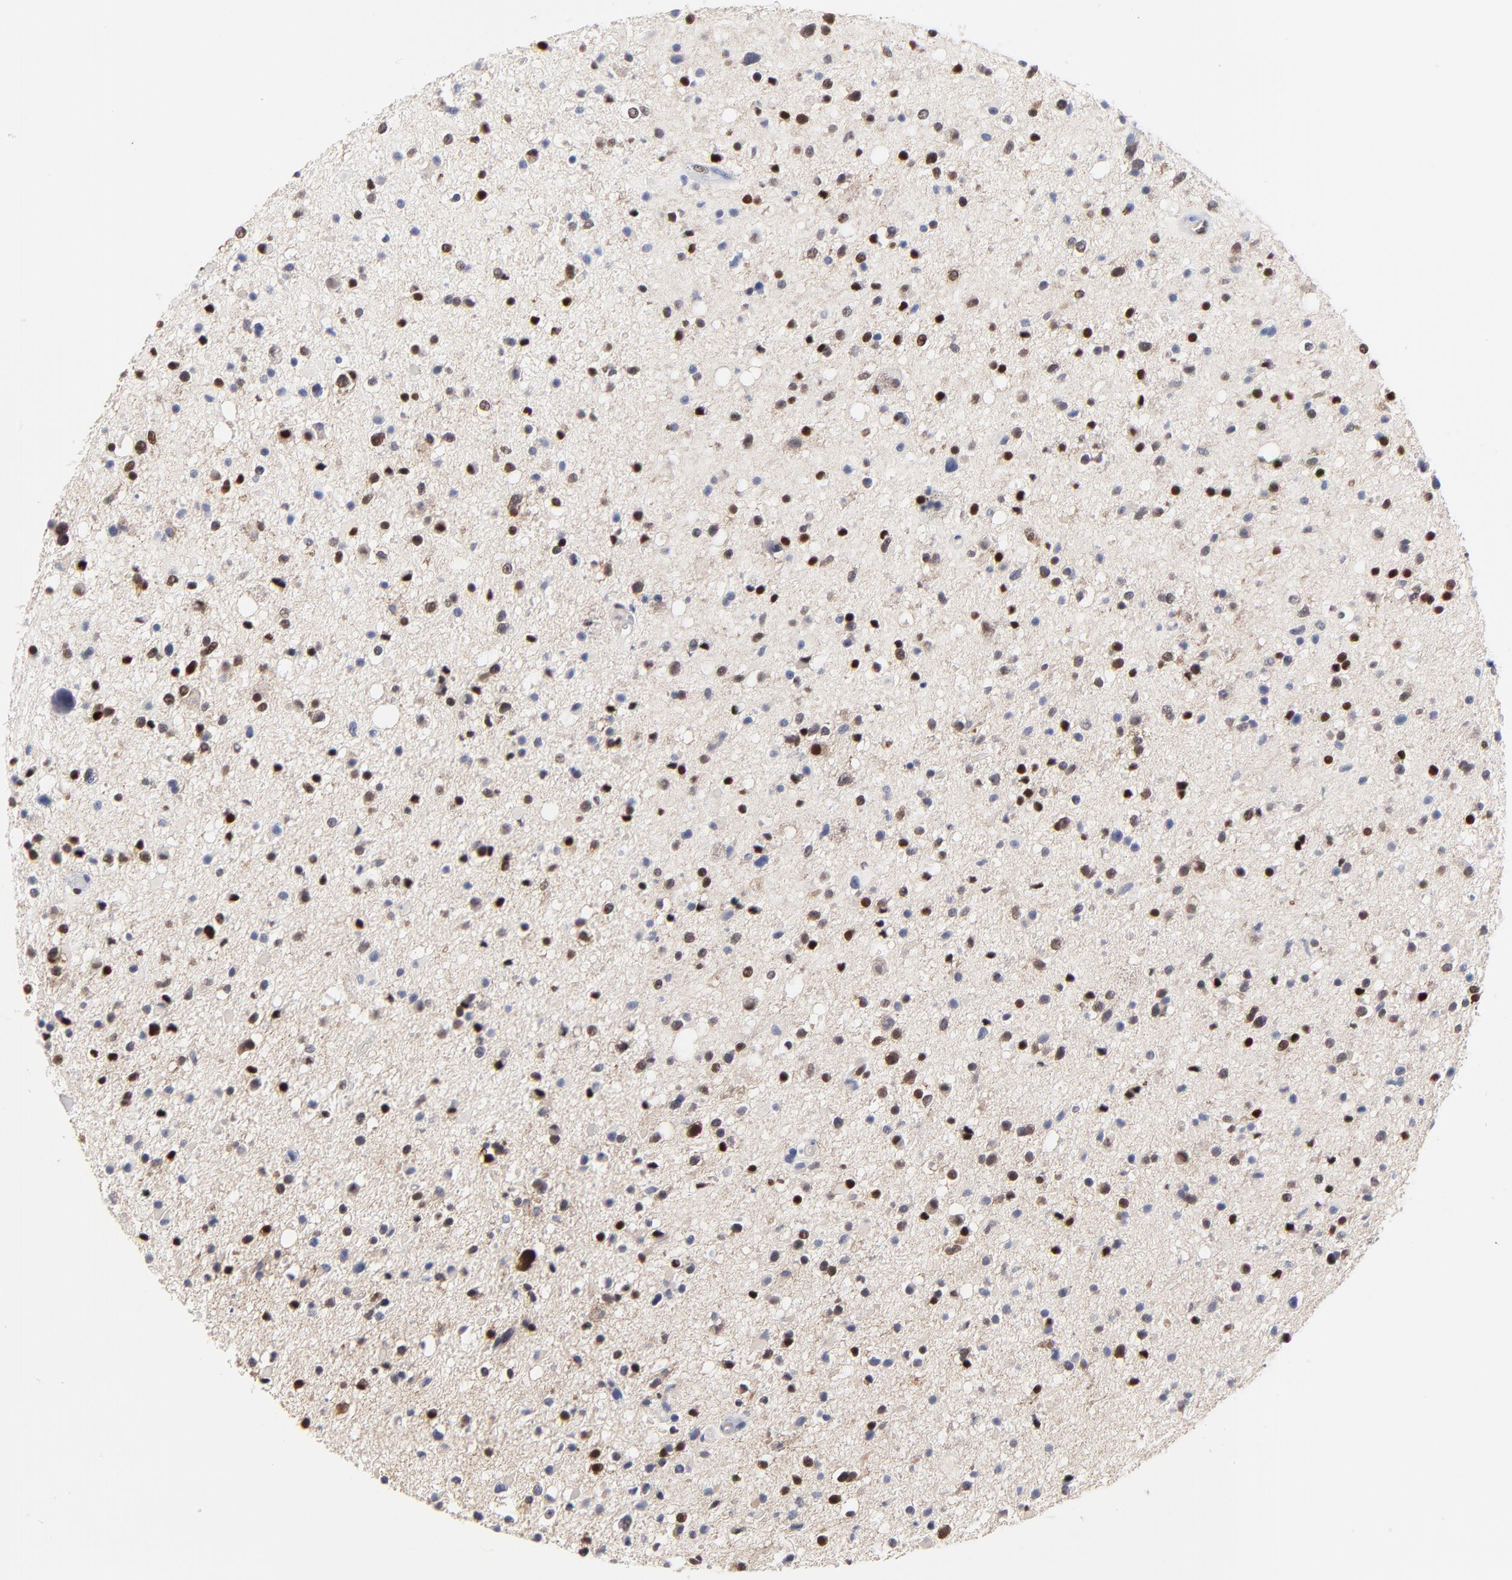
{"staining": {"intensity": "moderate", "quantity": "25%-75%", "location": "nuclear"}, "tissue": "glioma", "cell_type": "Tumor cells", "image_type": "cancer", "snomed": [{"axis": "morphology", "description": "Glioma, malignant, High grade"}, {"axis": "topography", "description": "Brain"}], "caption": "DAB immunohistochemical staining of human glioma reveals moderate nuclear protein positivity in about 25%-75% of tumor cells. (DAB IHC, brown staining for protein, blue staining for nuclei).", "gene": "OGFOD1", "patient": {"sex": "male", "age": 33}}